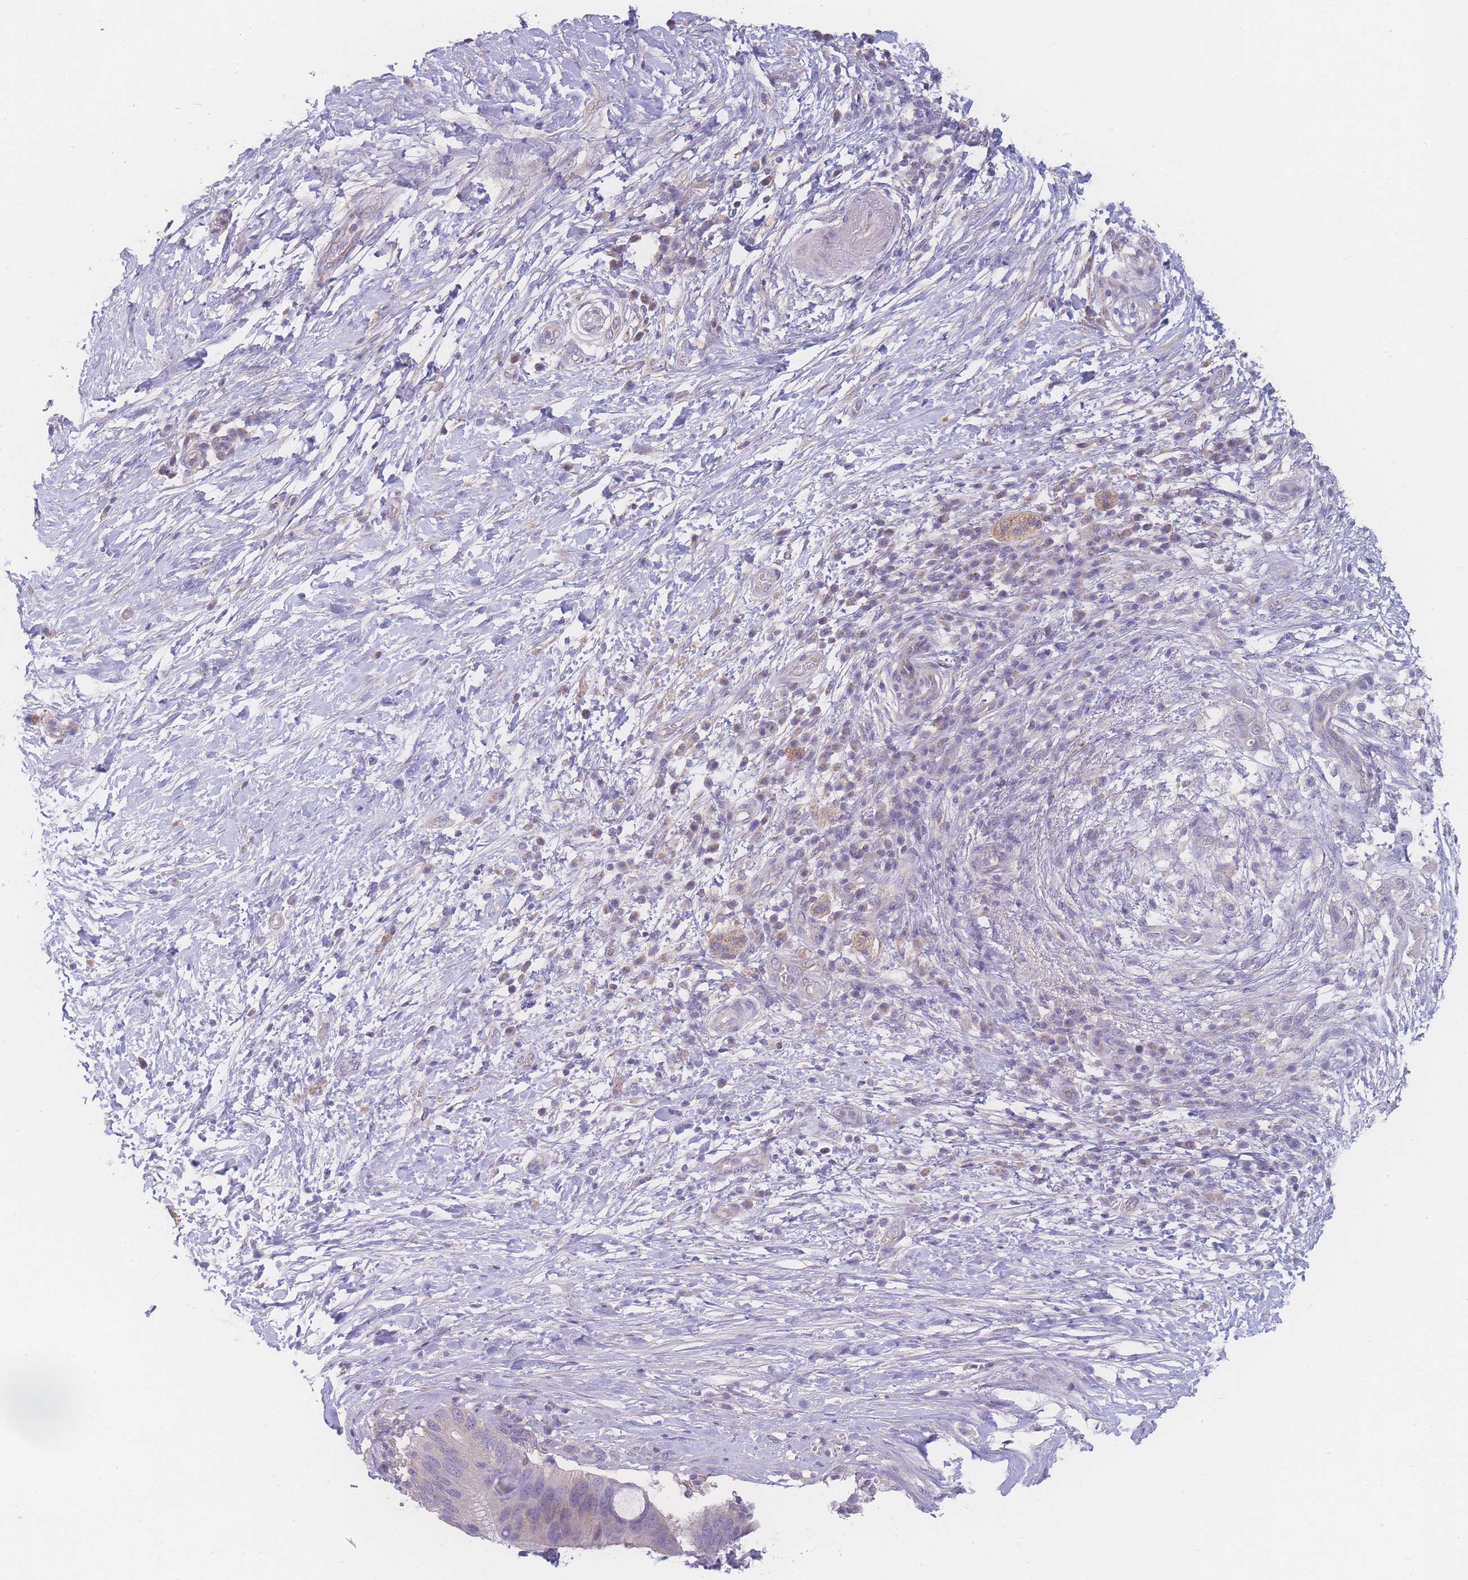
{"staining": {"intensity": "negative", "quantity": "none", "location": "none"}, "tissue": "pancreatic cancer", "cell_type": "Tumor cells", "image_type": "cancer", "snomed": [{"axis": "morphology", "description": "Adenocarcinoma, NOS"}, {"axis": "topography", "description": "Pancreas"}], "caption": "Tumor cells show no significant positivity in pancreatic cancer.", "gene": "GIPR", "patient": {"sex": "male", "age": 68}}